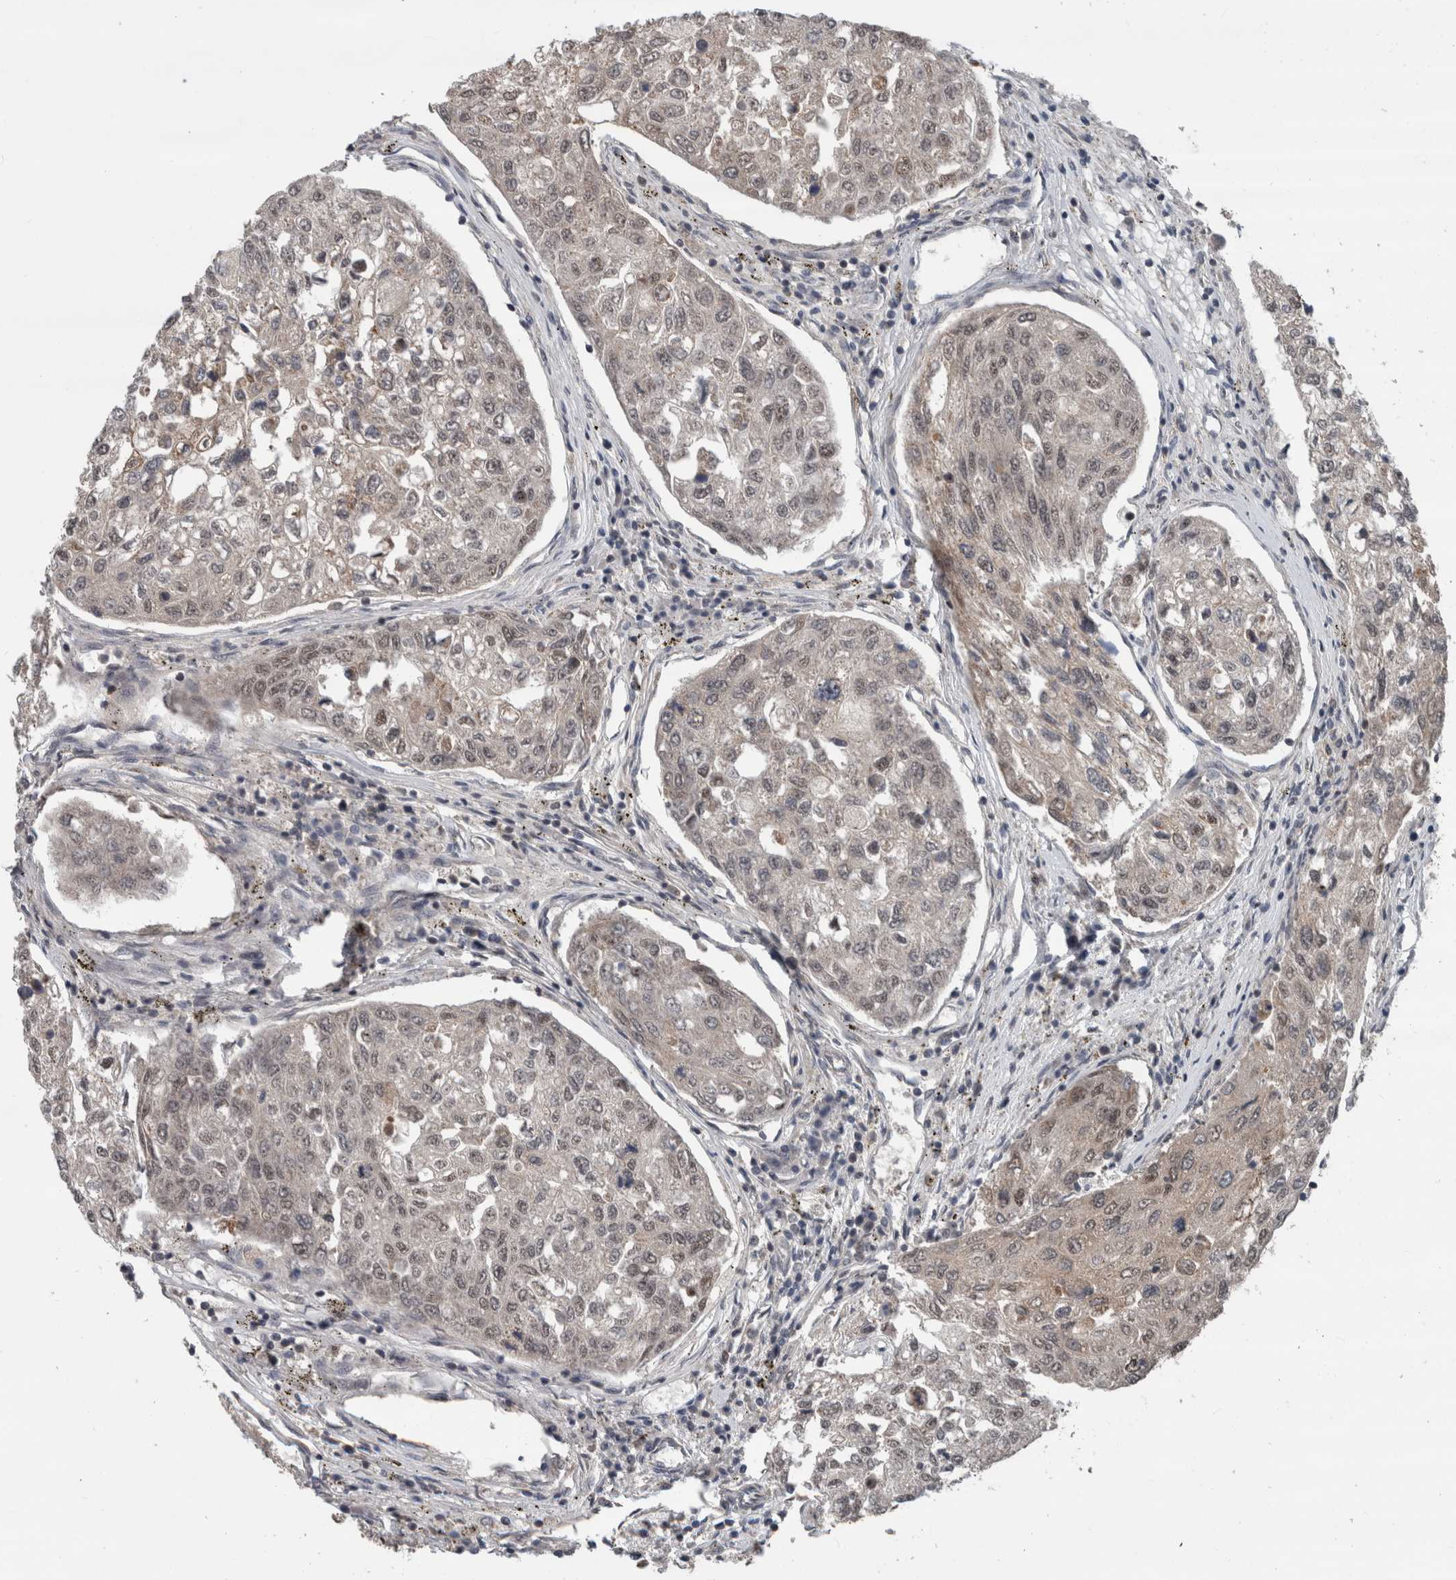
{"staining": {"intensity": "weak", "quantity": "<25%", "location": "nuclear"}, "tissue": "urothelial cancer", "cell_type": "Tumor cells", "image_type": "cancer", "snomed": [{"axis": "morphology", "description": "Urothelial carcinoma, High grade"}, {"axis": "topography", "description": "Lymph node"}, {"axis": "topography", "description": "Urinary bladder"}], "caption": "Protein analysis of urothelial cancer shows no significant positivity in tumor cells.", "gene": "ENY2", "patient": {"sex": "male", "age": 51}}